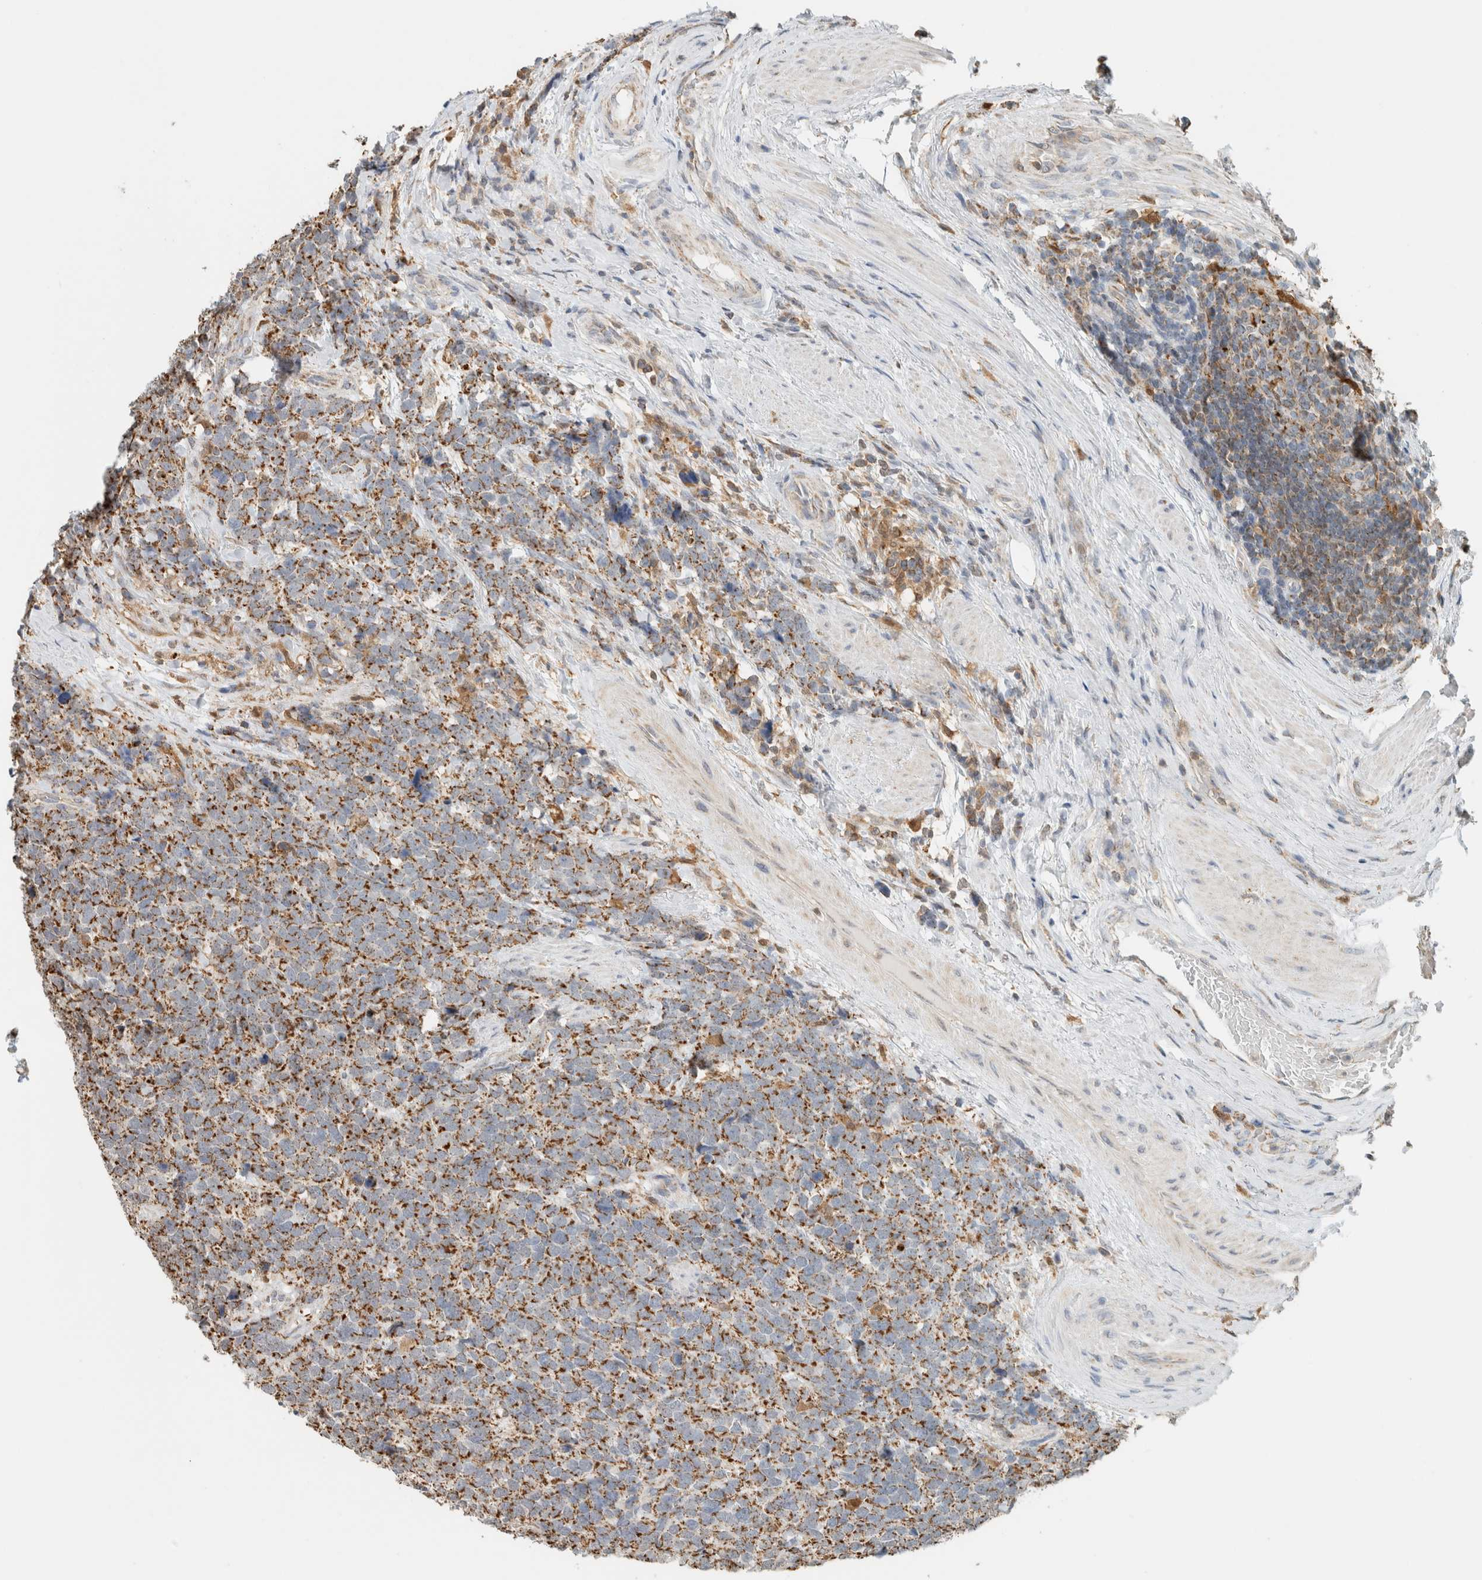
{"staining": {"intensity": "moderate", "quantity": ">75%", "location": "cytoplasmic/membranous"}, "tissue": "urothelial cancer", "cell_type": "Tumor cells", "image_type": "cancer", "snomed": [{"axis": "morphology", "description": "Urothelial carcinoma, High grade"}, {"axis": "topography", "description": "Urinary bladder"}], "caption": "This histopathology image displays immunohistochemistry staining of human urothelial cancer, with medium moderate cytoplasmic/membranous positivity in approximately >75% of tumor cells.", "gene": "CAPG", "patient": {"sex": "female", "age": 82}}